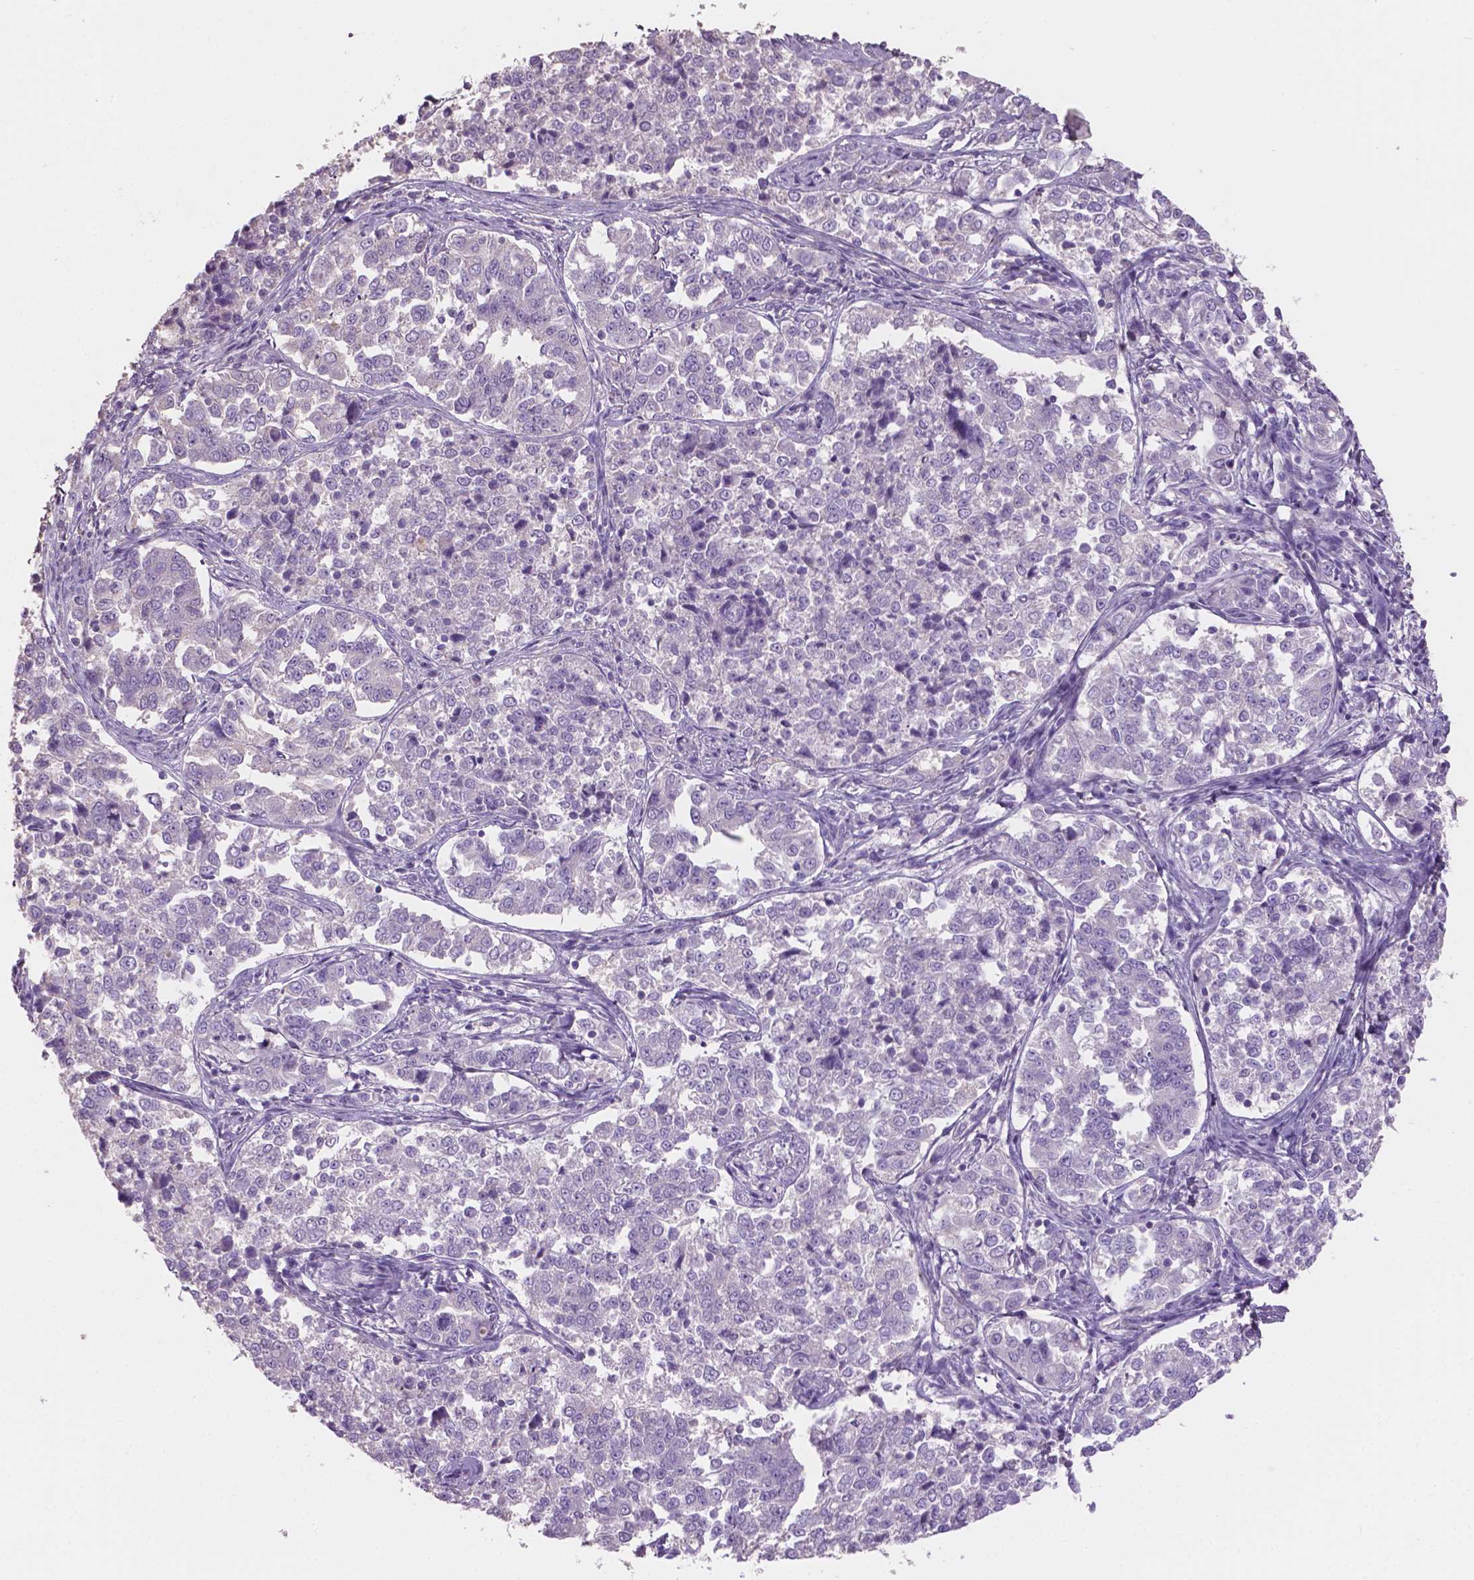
{"staining": {"intensity": "negative", "quantity": "none", "location": "none"}, "tissue": "endometrial cancer", "cell_type": "Tumor cells", "image_type": "cancer", "snomed": [{"axis": "morphology", "description": "Adenocarcinoma, NOS"}, {"axis": "topography", "description": "Endometrium"}], "caption": "Human adenocarcinoma (endometrial) stained for a protein using immunohistochemistry (IHC) demonstrates no staining in tumor cells.", "gene": "SBSN", "patient": {"sex": "female", "age": 43}}